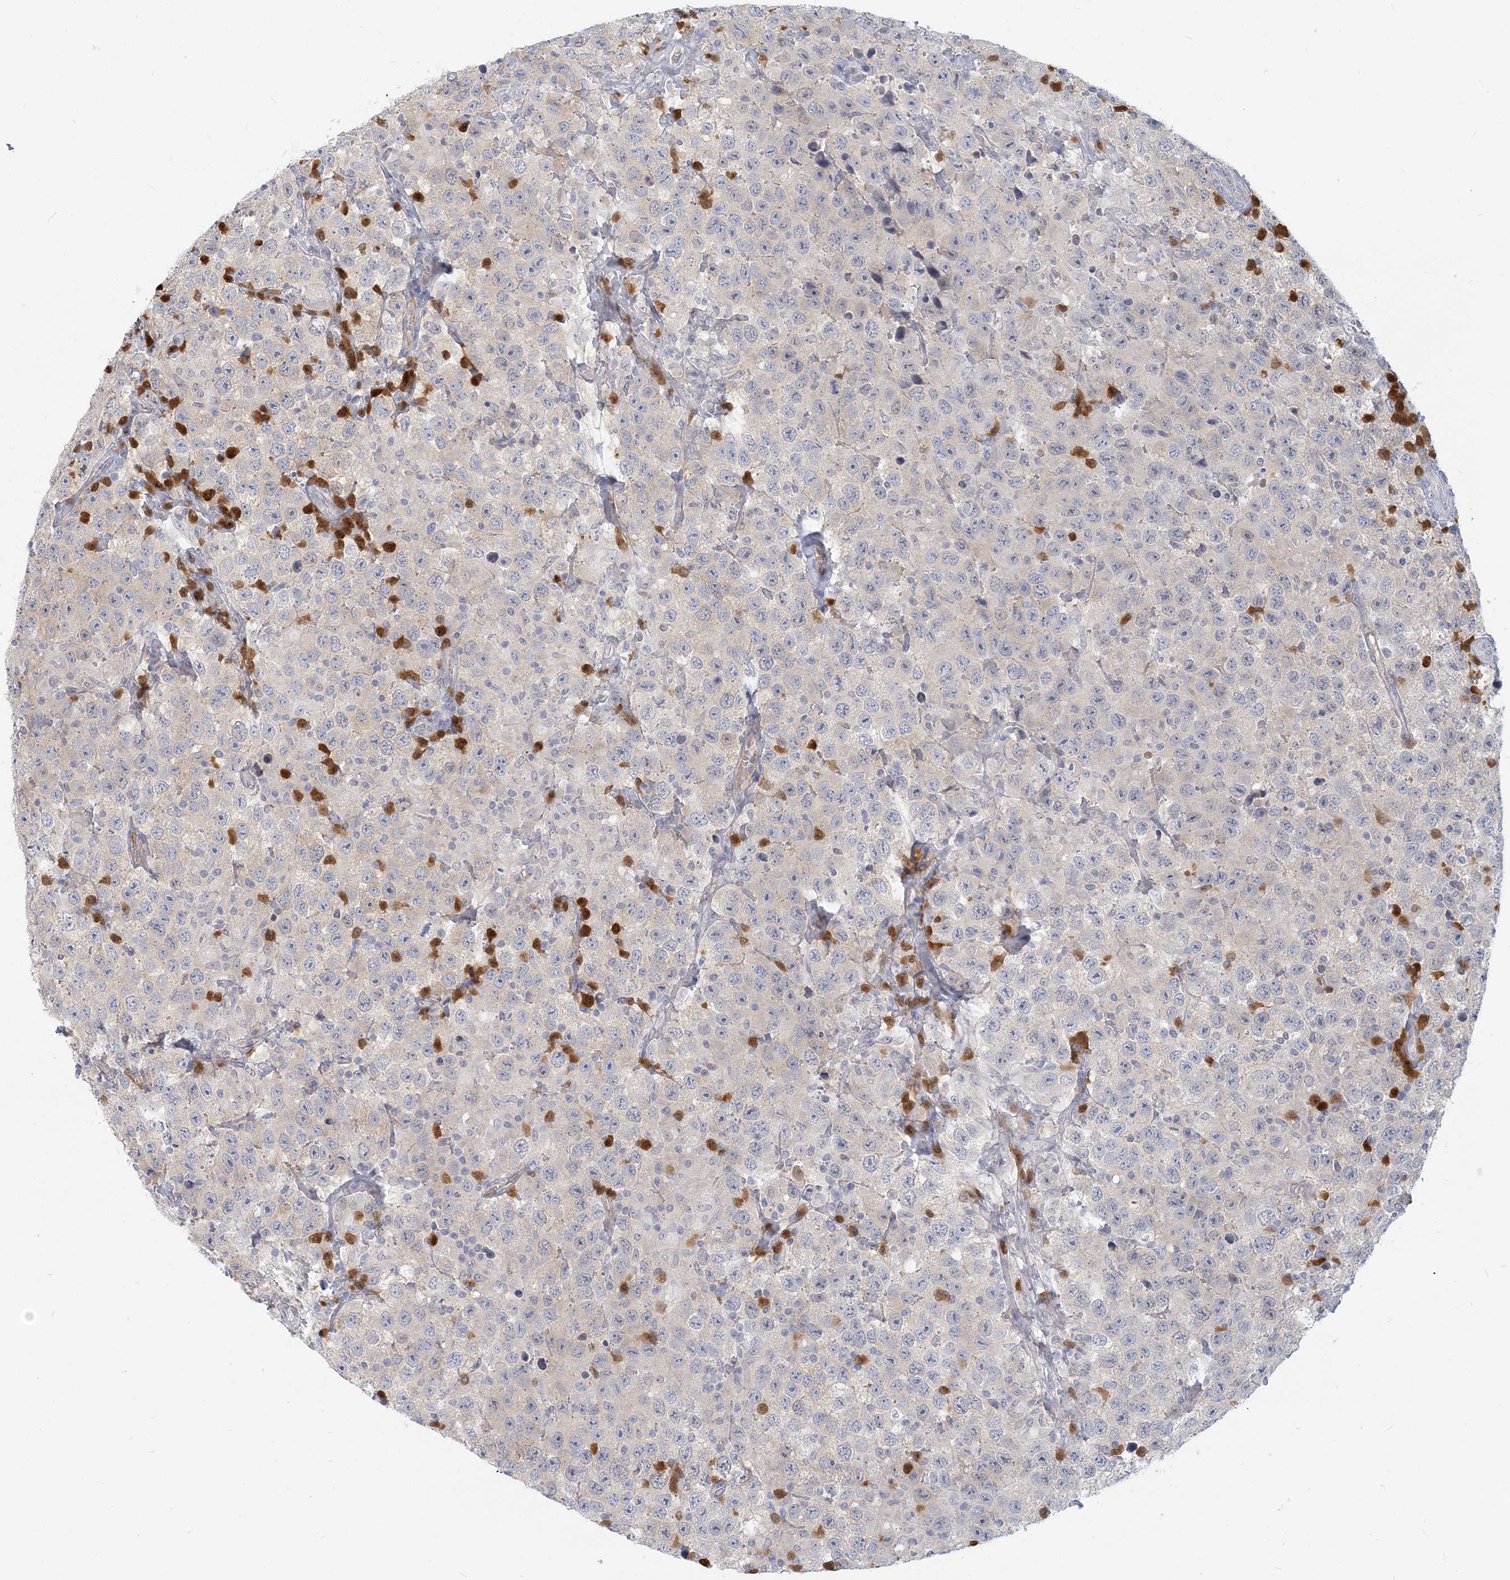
{"staining": {"intensity": "negative", "quantity": "none", "location": "none"}, "tissue": "testis cancer", "cell_type": "Tumor cells", "image_type": "cancer", "snomed": [{"axis": "morphology", "description": "Seminoma, NOS"}, {"axis": "topography", "description": "Testis"}], "caption": "Immunohistochemical staining of human seminoma (testis) displays no significant staining in tumor cells.", "gene": "GMPPA", "patient": {"sex": "male", "age": 41}}